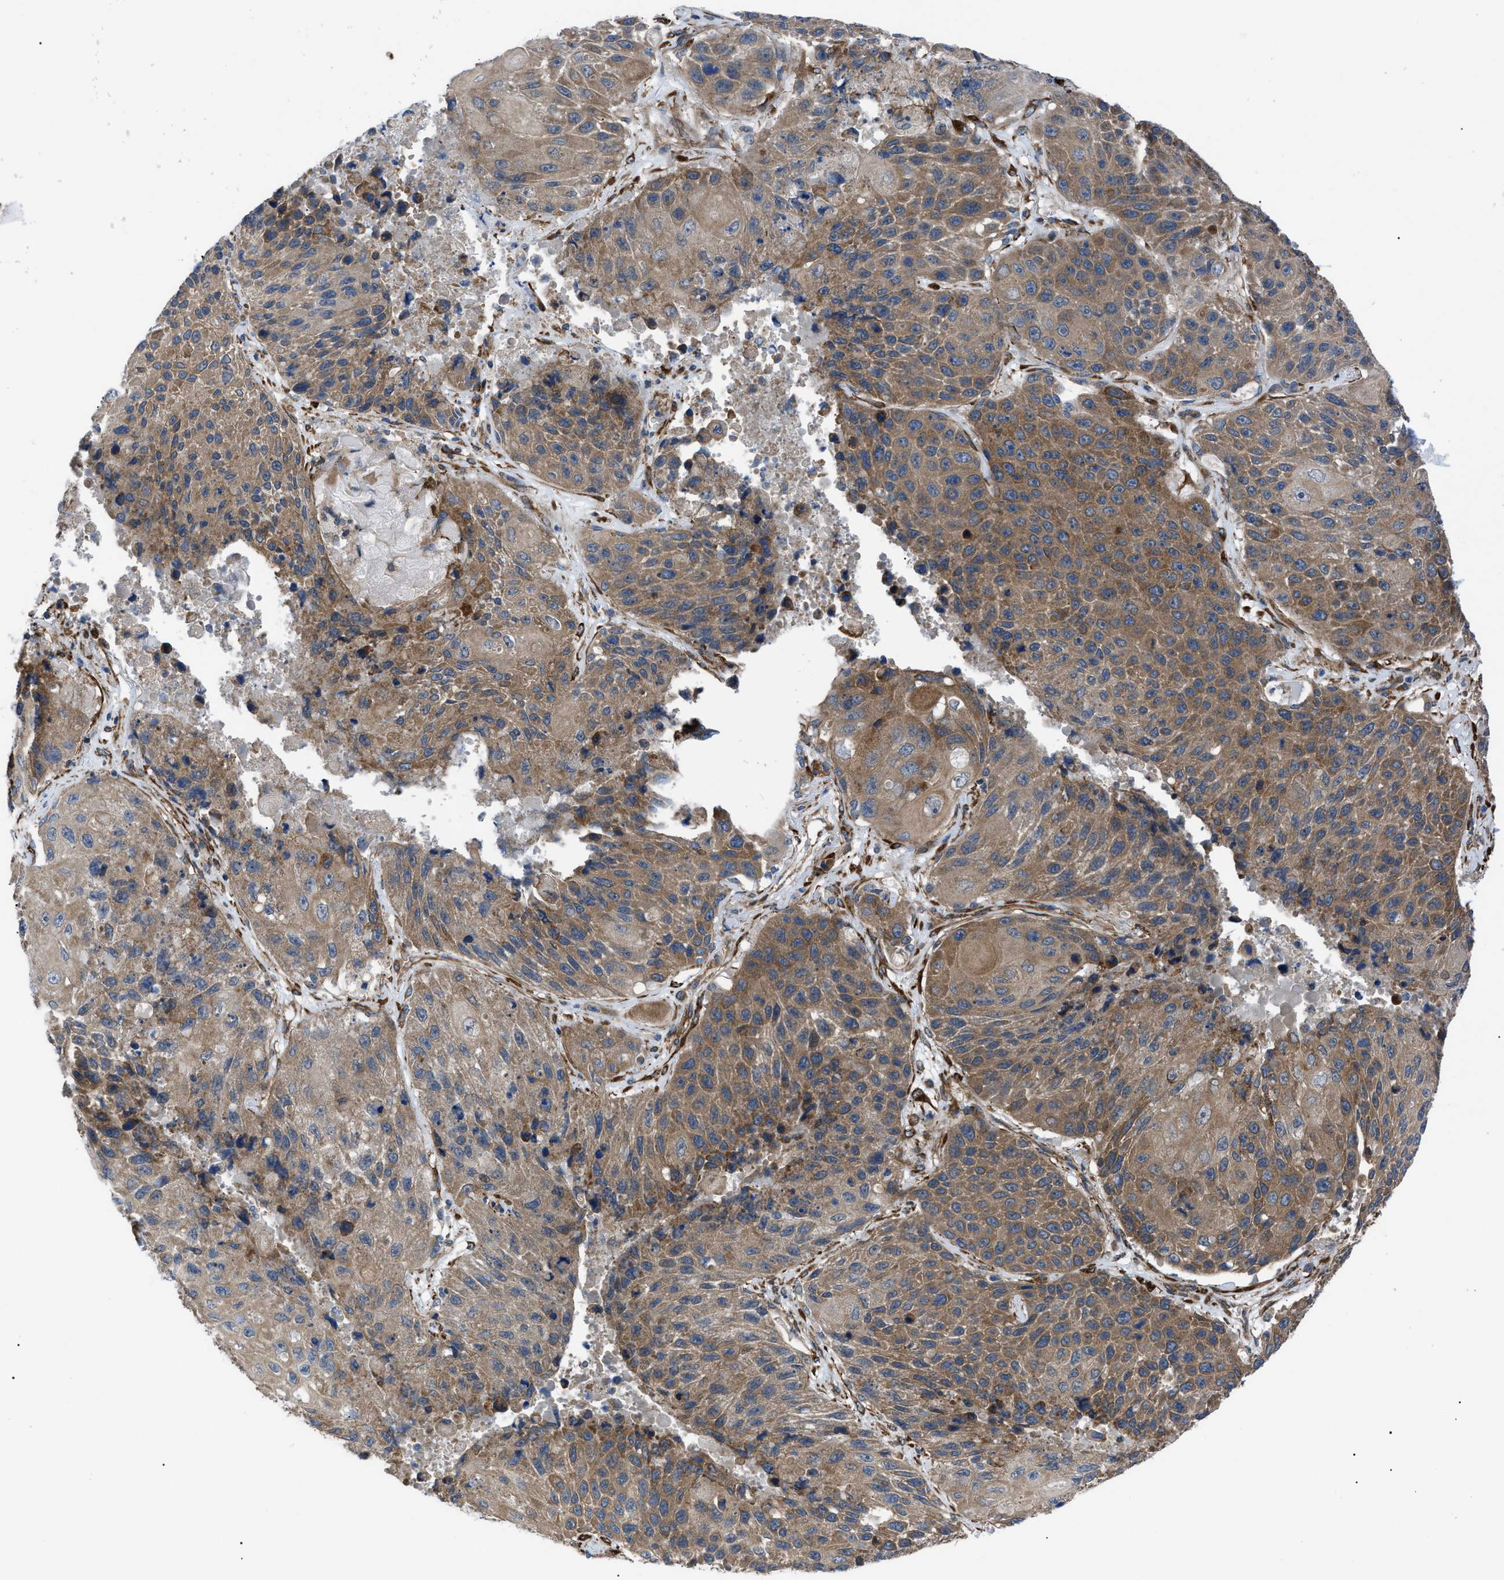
{"staining": {"intensity": "moderate", "quantity": ">75%", "location": "cytoplasmic/membranous"}, "tissue": "lung cancer", "cell_type": "Tumor cells", "image_type": "cancer", "snomed": [{"axis": "morphology", "description": "Squamous cell carcinoma, NOS"}, {"axis": "topography", "description": "Lung"}], "caption": "Immunohistochemistry (IHC) of human lung cancer (squamous cell carcinoma) reveals medium levels of moderate cytoplasmic/membranous staining in approximately >75% of tumor cells.", "gene": "MYO10", "patient": {"sex": "male", "age": 61}}